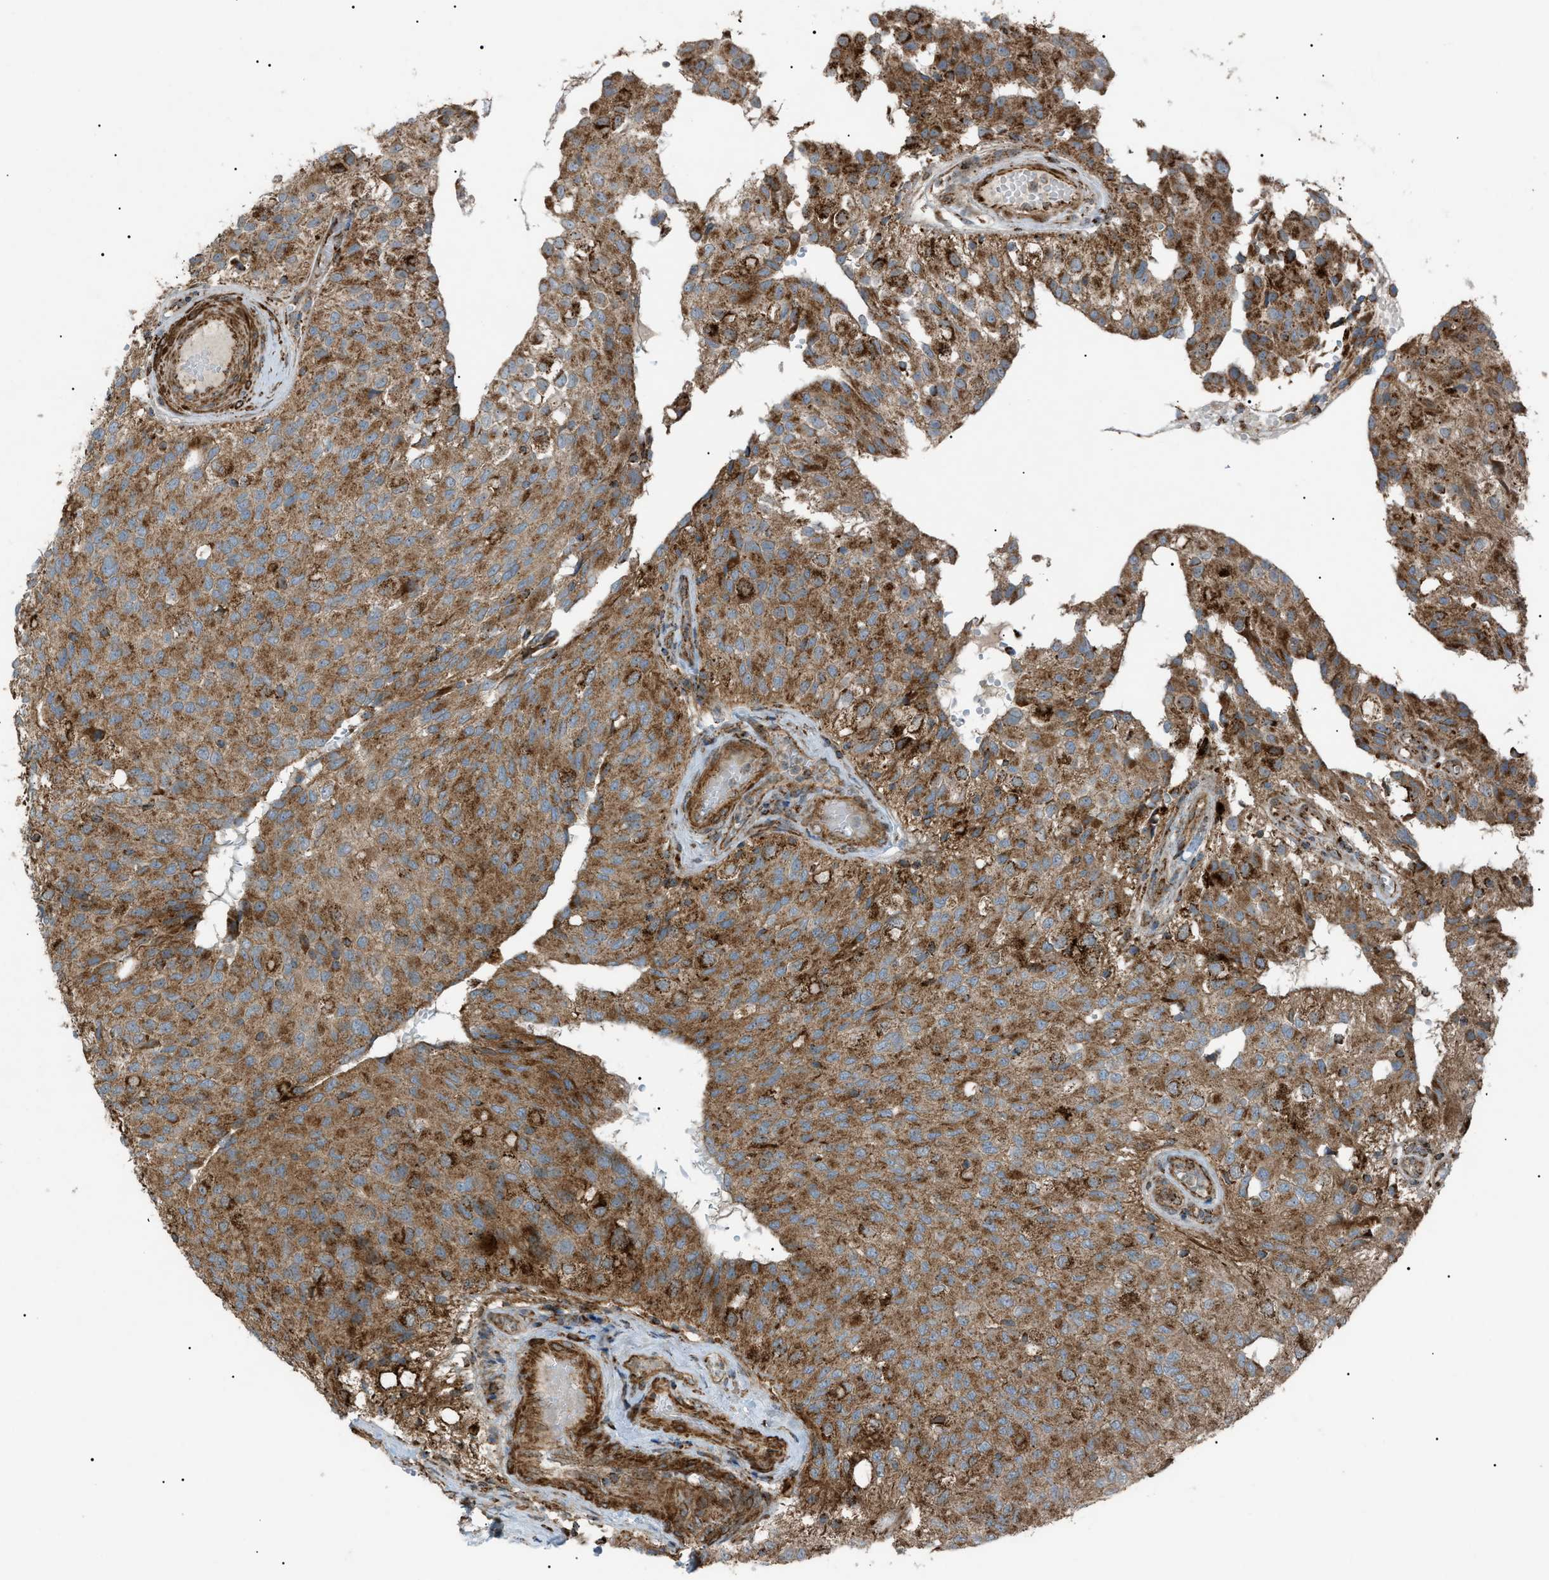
{"staining": {"intensity": "strong", "quantity": "25%-75%", "location": "cytoplasmic/membranous"}, "tissue": "glioma", "cell_type": "Tumor cells", "image_type": "cancer", "snomed": [{"axis": "morphology", "description": "Glioma, malignant, High grade"}, {"axis": "topography", "description": "Brain"}], "caption": "DAB immunohistochemical staining of human malignant glioma (high-grade) demonstrates strong cytoplasmic/membranous protein staining in about 25%-75% of tumor cells. The staining was performed using DAB, with brown indicating positive protein expression. Nuclei are stained blue with hematoxylin.", "gene": "C1GALT1C1", "patient": {"sex": "male", "age": 32}}